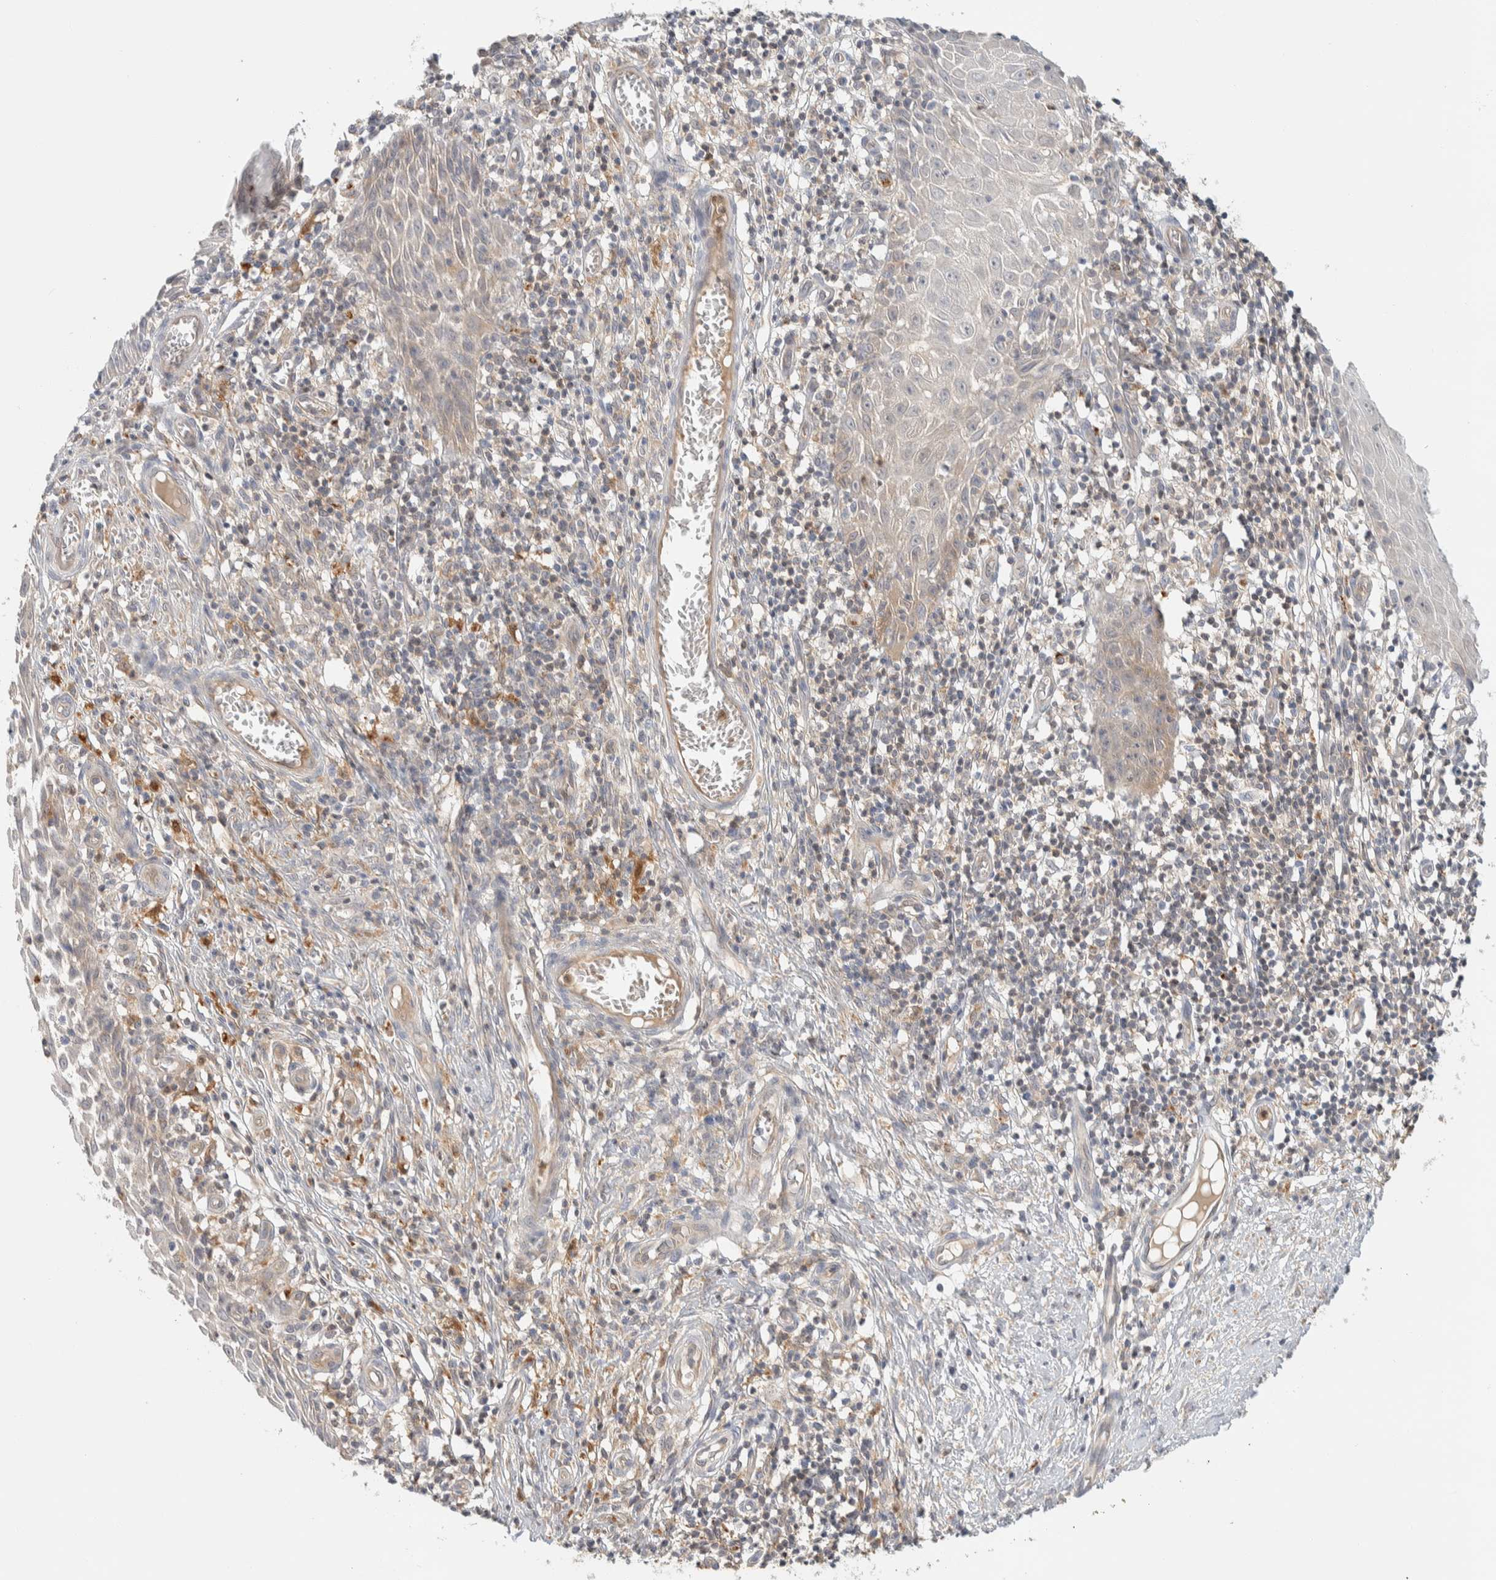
{"staining": {"intensity": "negative", "quantity": "none", "location": "none"}, "tissue": "skin cancer", "cell_type": "Tumor cells", "image_type": "cancer", "snomed": [{"axis": "morphology", "description": "Squamous cell carcinoma, NOS"}, {"axis": "topography", "description": "Skin"}], "caption": "Histopathology image shows no significant protein expression in tumor cells of squamous cell carcinoma (skin).", "gene": "GCLM", "patient": {"sex": "female", "age": 73}}